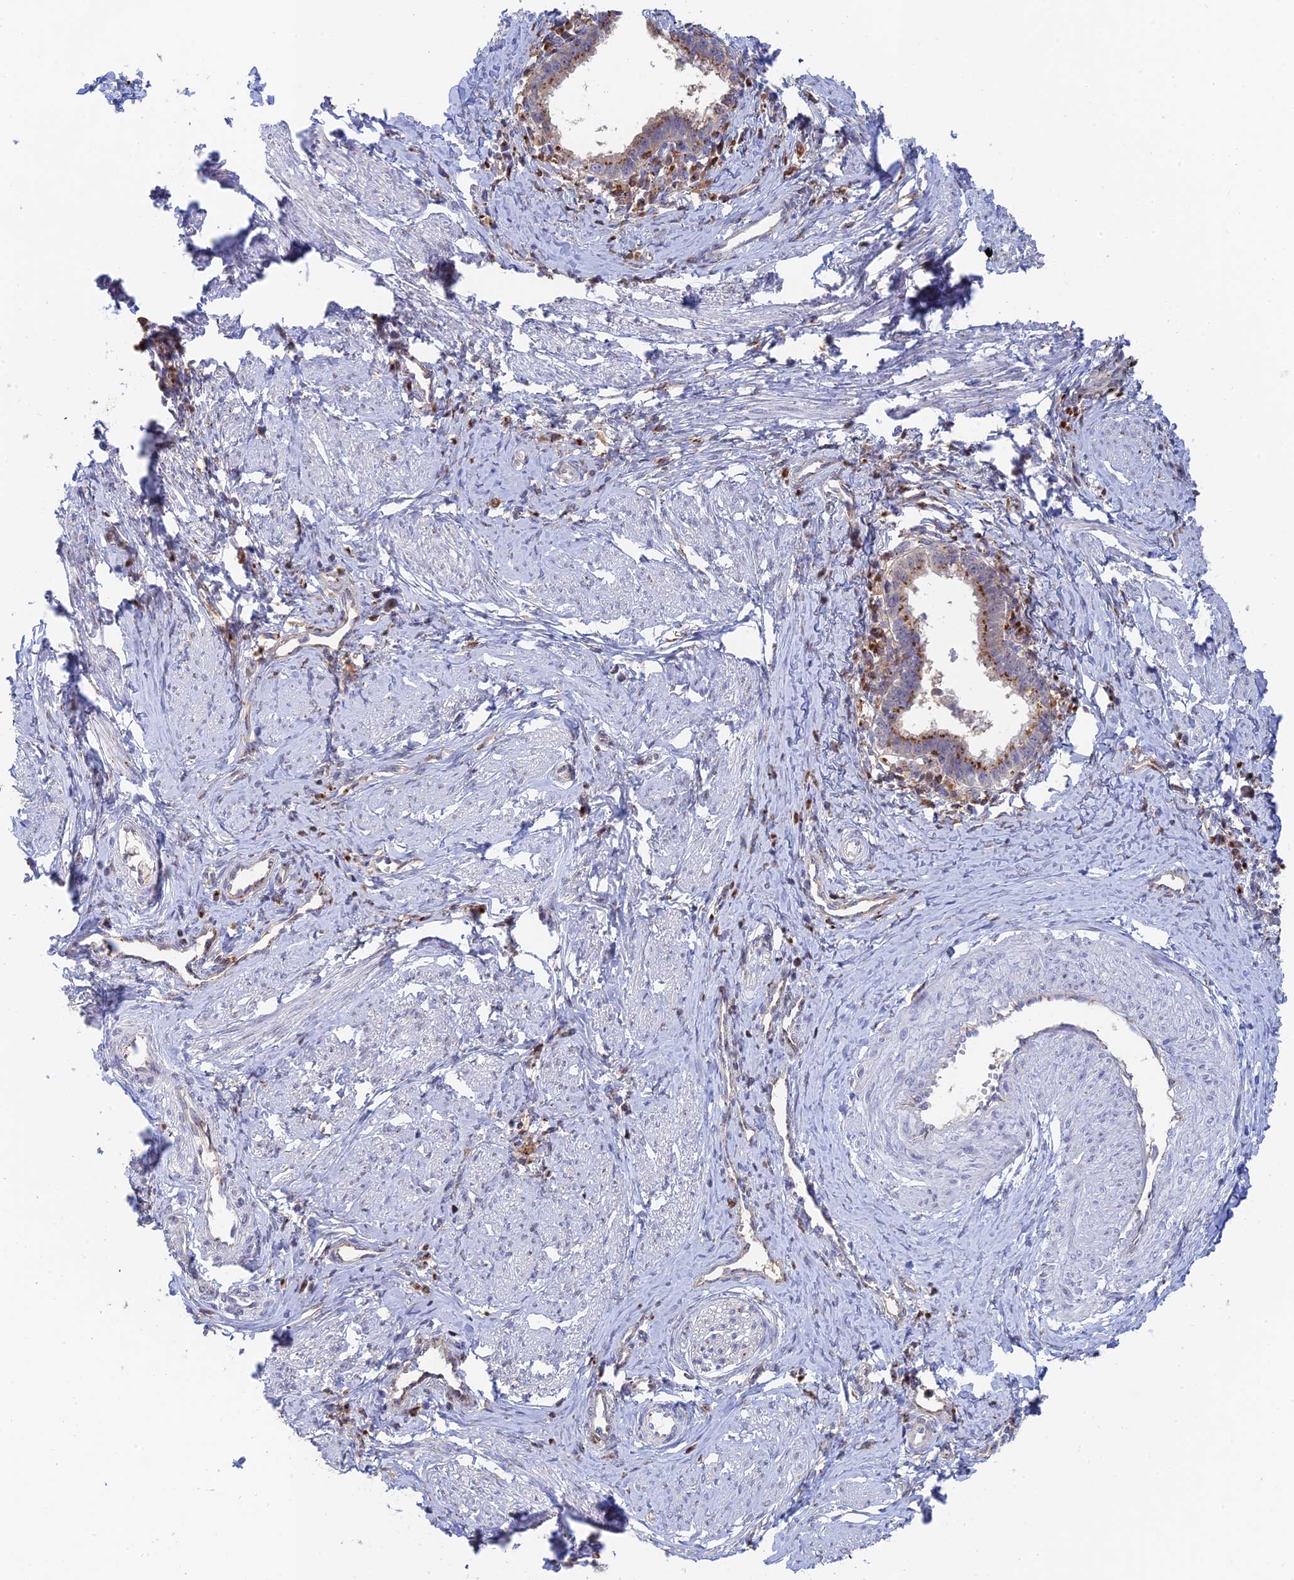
{"staining": {"intensity": "moderate", "quantity": ">75%", "location": "cytoplasmic/membranous"}, "tissue": "cervical cancer", "cell_type": "Tumor cells", "image_type": "cancer", "snomed": [{"axis": "morphology", "description": "Adenocarcinoma, NOS"}, {"axis": "topography", "description": "Cervix"}], "caption": "A brown stain shows moderate cytoplasmic/membranous staining of a protein in human cervical cancer (adenocarcinoma) tumor cells.", "gene": "HS2ST1", "patient": {"sex": "female", "age": 36}}